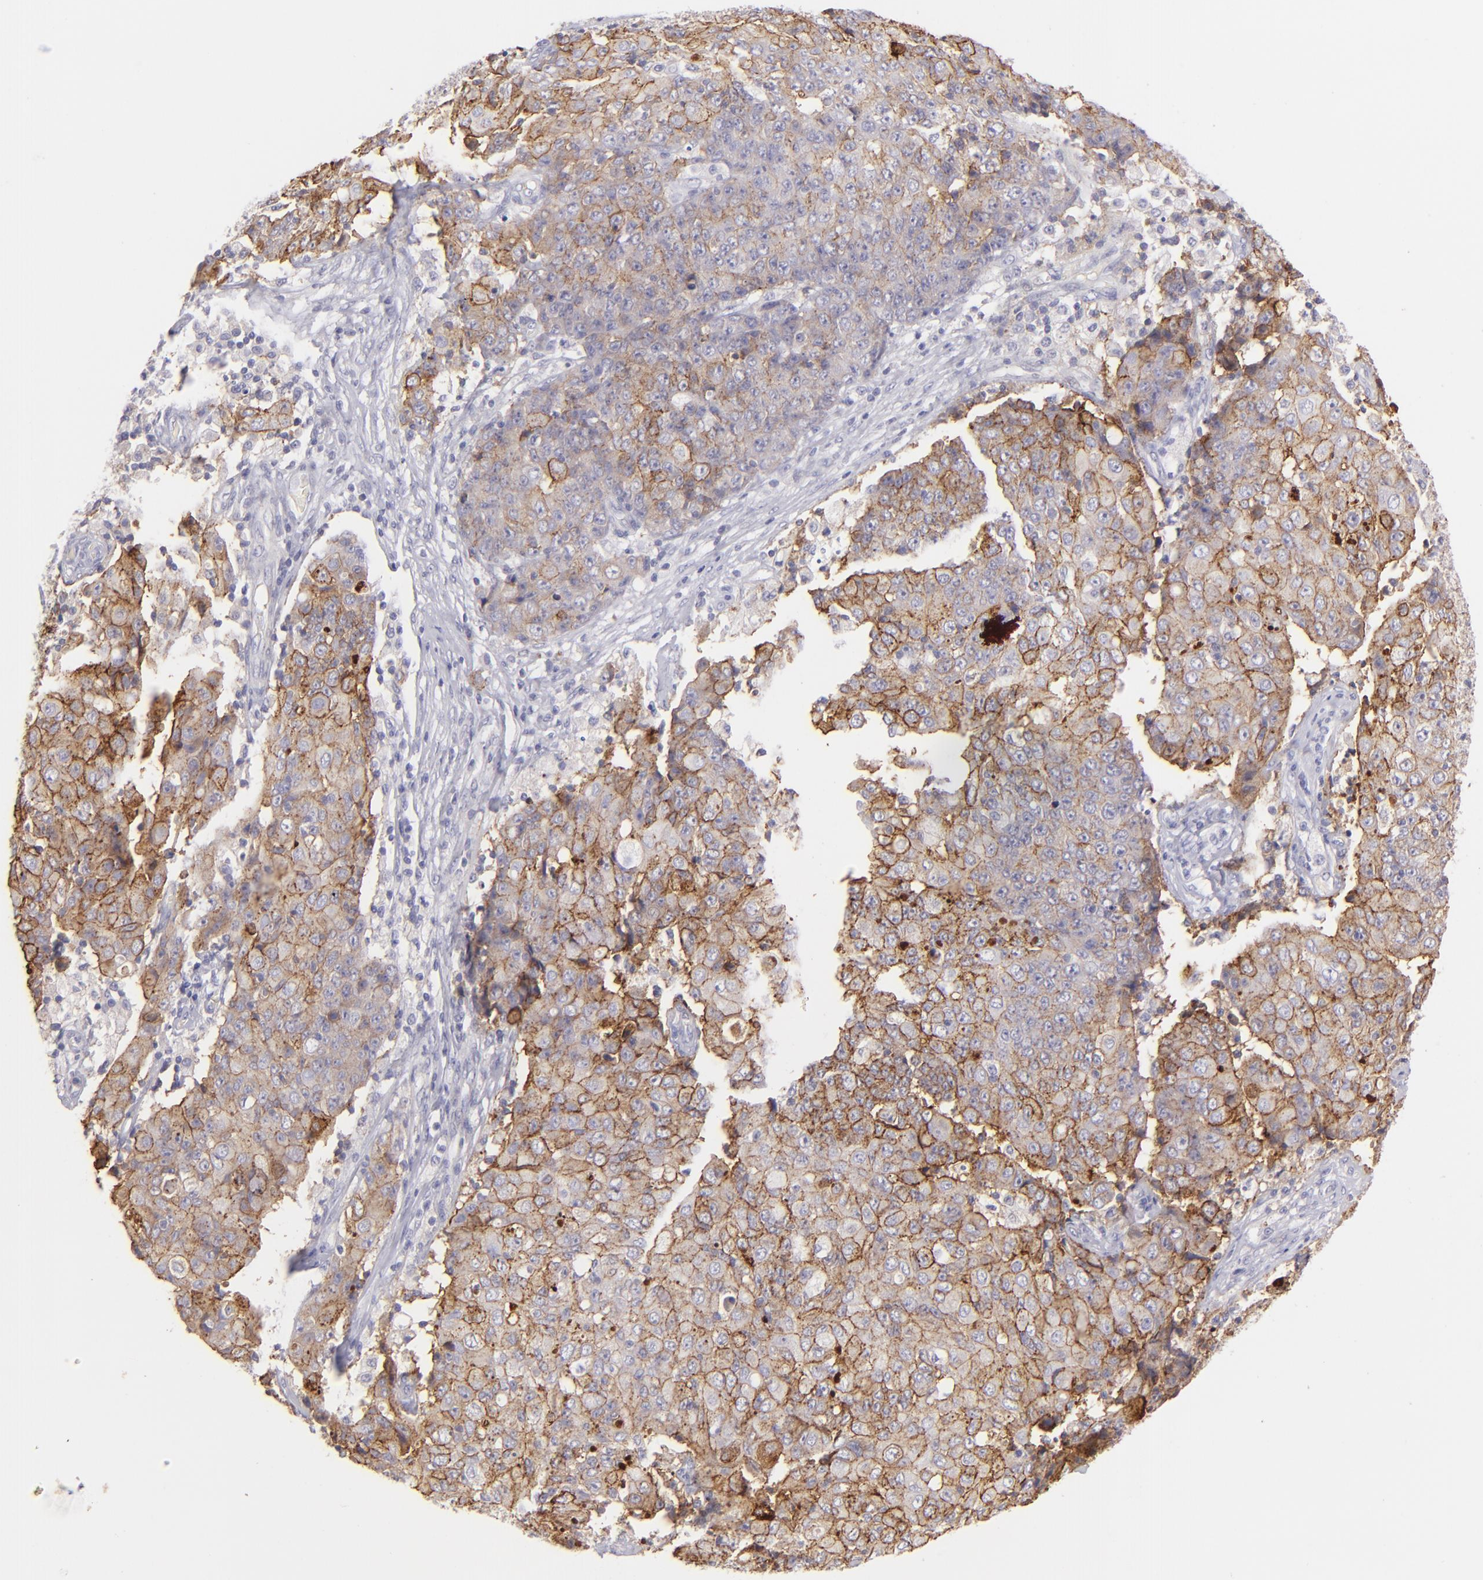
{"staining": {"intensity": "moderate", "quantity": ">75%", "location": "cytoplasmic/membranous"}, "tissue": "ovarian cancer", "cell_type": "Tumor cells", "image_type": "cancer", "snomed": [{"axis": "morphology", "description": "Carcinoma, endometroid"}, {"axis": "topography", "description": "Ovary"}], "caption": "Immunohistochemistry of human endometroid carcinoma (ovarian) demonstrates medium levels of moderate cytoplasmic/membranous expression in about >75% of tumor cells. (Stains: DAB (3,3'-diaminobenzidine) in brown, nuclei in blue, Microscopy: brightfield microscopy at high magnification).", "gene": "CLDN4", "patient": {"sex": "female", "age": 42}}